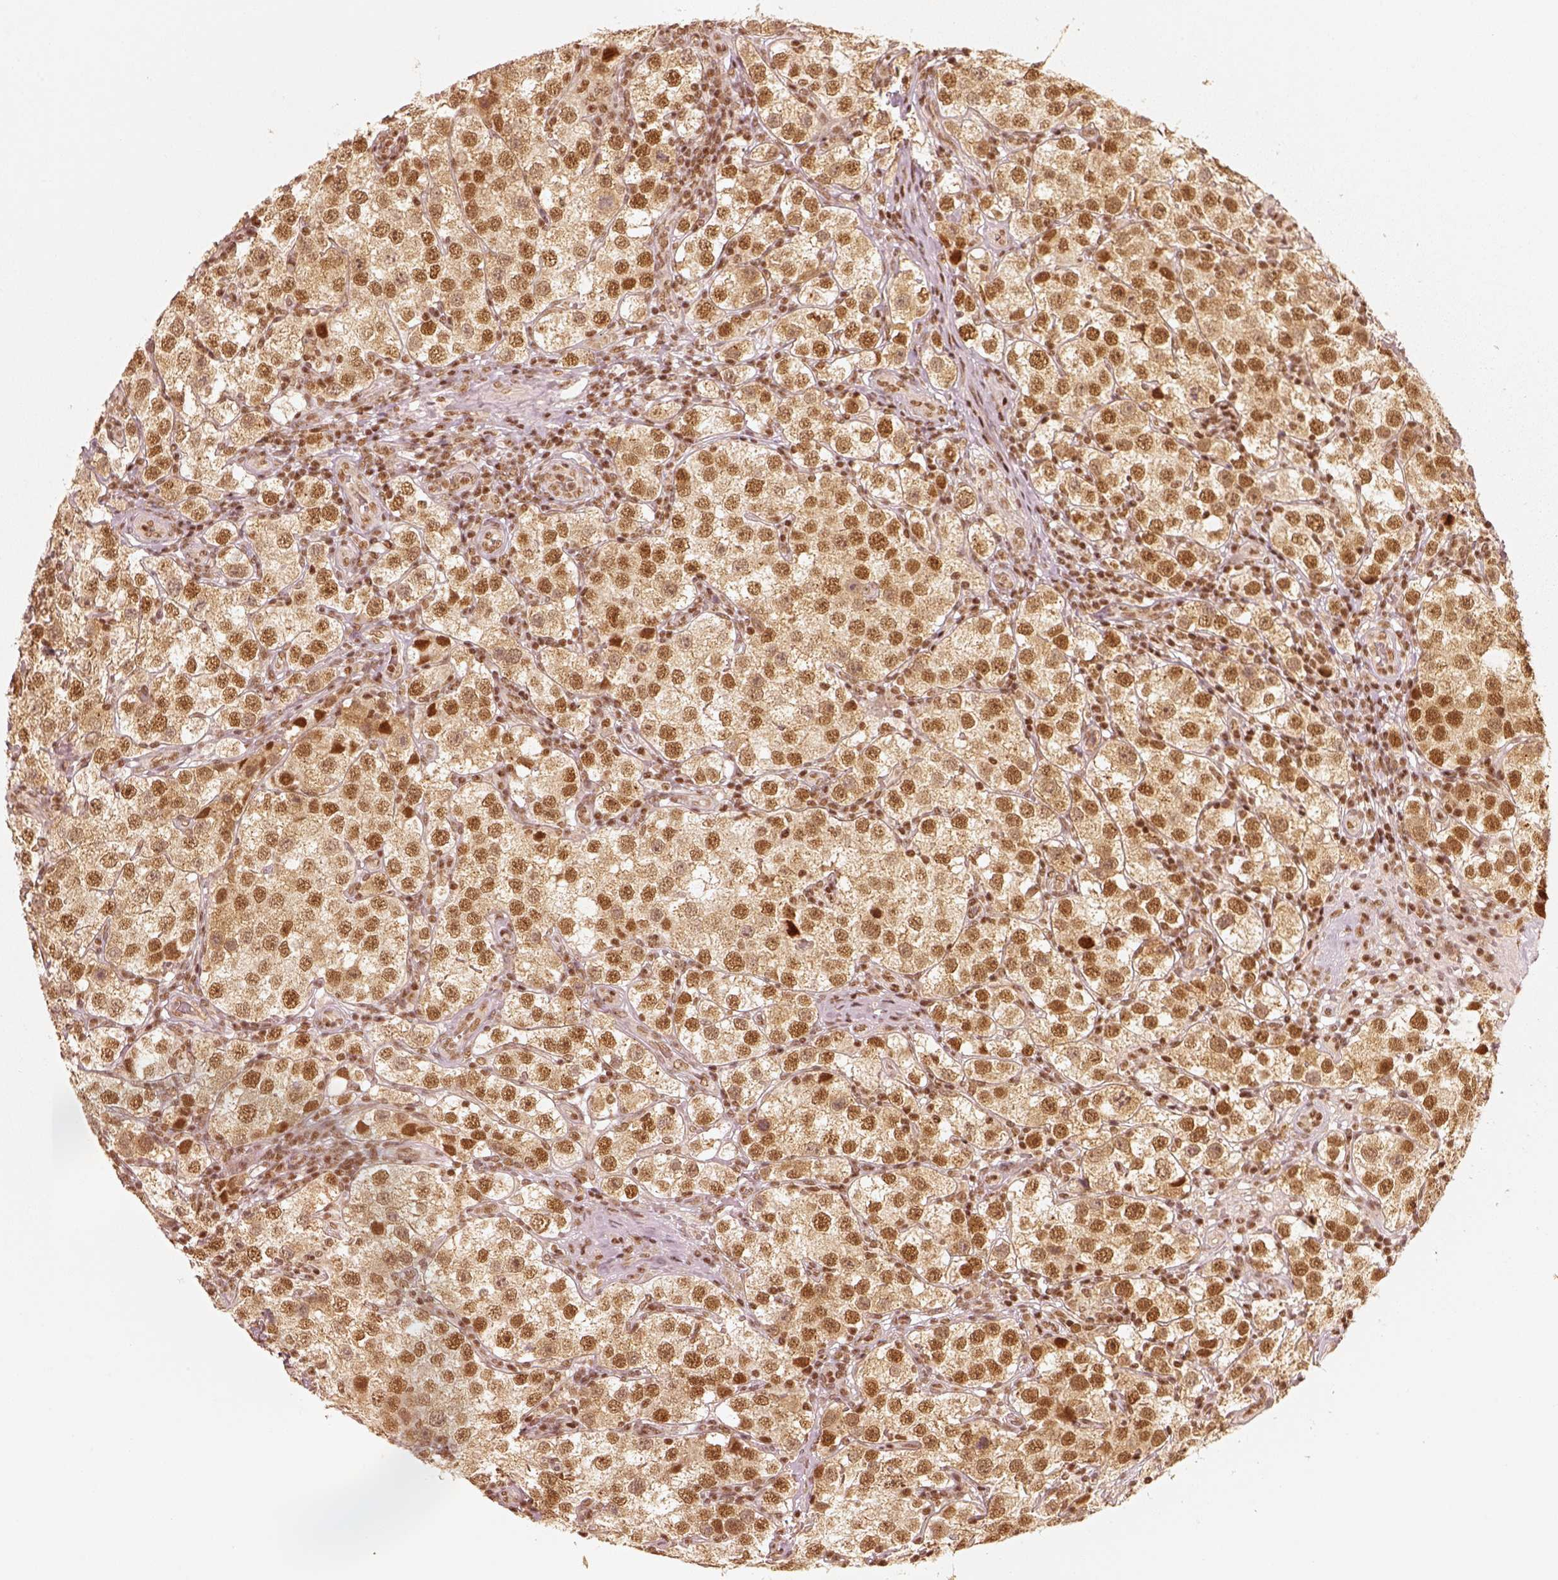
{"staining": {"intensity": "moderate", "quantity": ">75%", "location": "nuclear"}, "tissue": "testis cancer", "cell_type": "Tumor cells", "image_type": "cancer", "snomed": [{"axis": "morphology", "description": "Seminoma, NOS"}, {"axis": "topography", "description": "Testis"}], "caption": "About >75% of tumor cells in human seminoma (testis) demonstrate moderate nuclear protein positivity as visualized by brown immunohistochemical staining.", "gene": "GMEB2", "patient": {"sex": "male", "age": 37}}